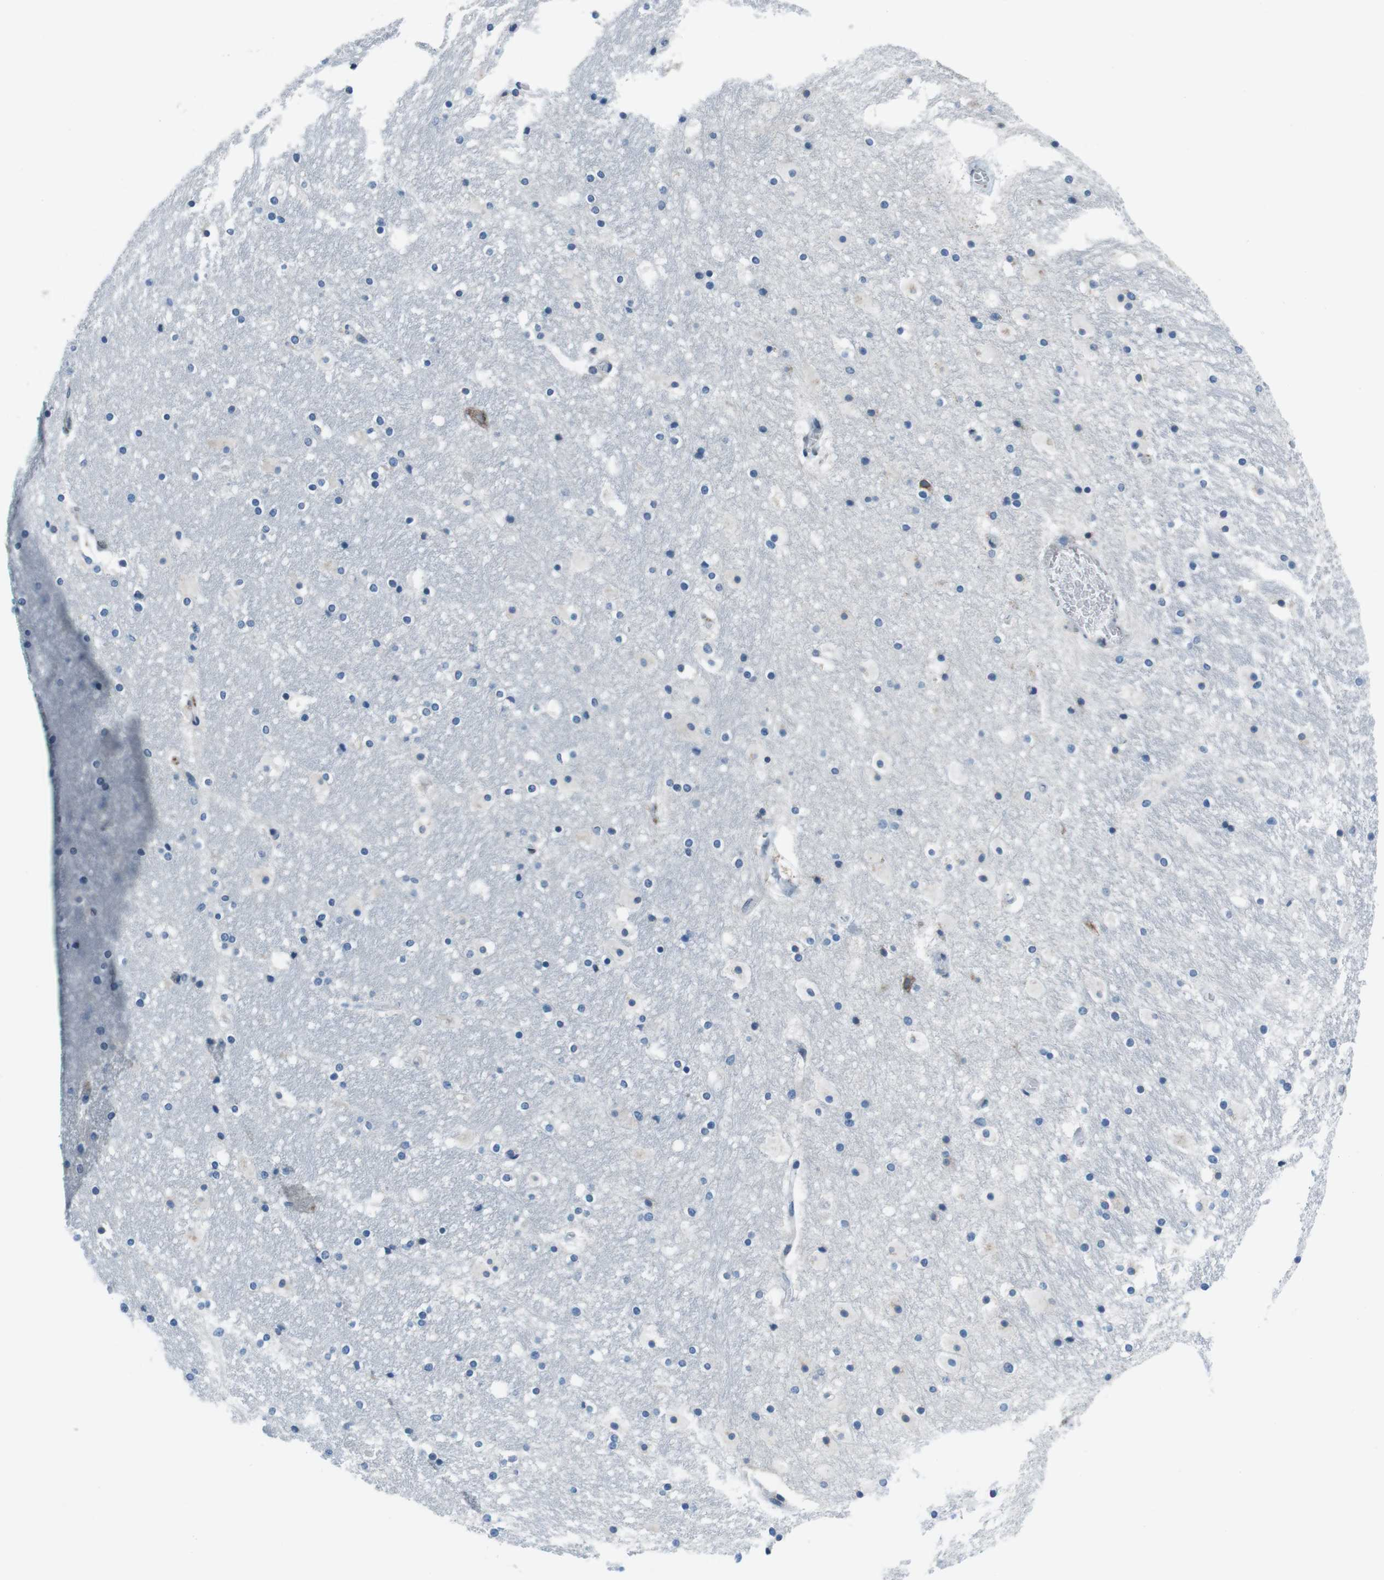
{"staining": {"intensity": "weak", "quantity": "<25%", "location": "cytoplasmic/membranous"}, "tissue": "hippocampus", "cell_type": "Glial cells", "image_type": "normal", "snomed": [{"axis": "morphology", "description": "Normal tissue, NOS"}, {"axis": "topography", "description": "Hippocampus"}], "caption": "The image demonstrates no significant positivity in glial cells of hippocampus. (DAB (3,3'-diaminobenzidine) IHC with hematoxylin counter stain).", "gene": "NUCB2", "patient": {"sex": "male", "age": 45}}